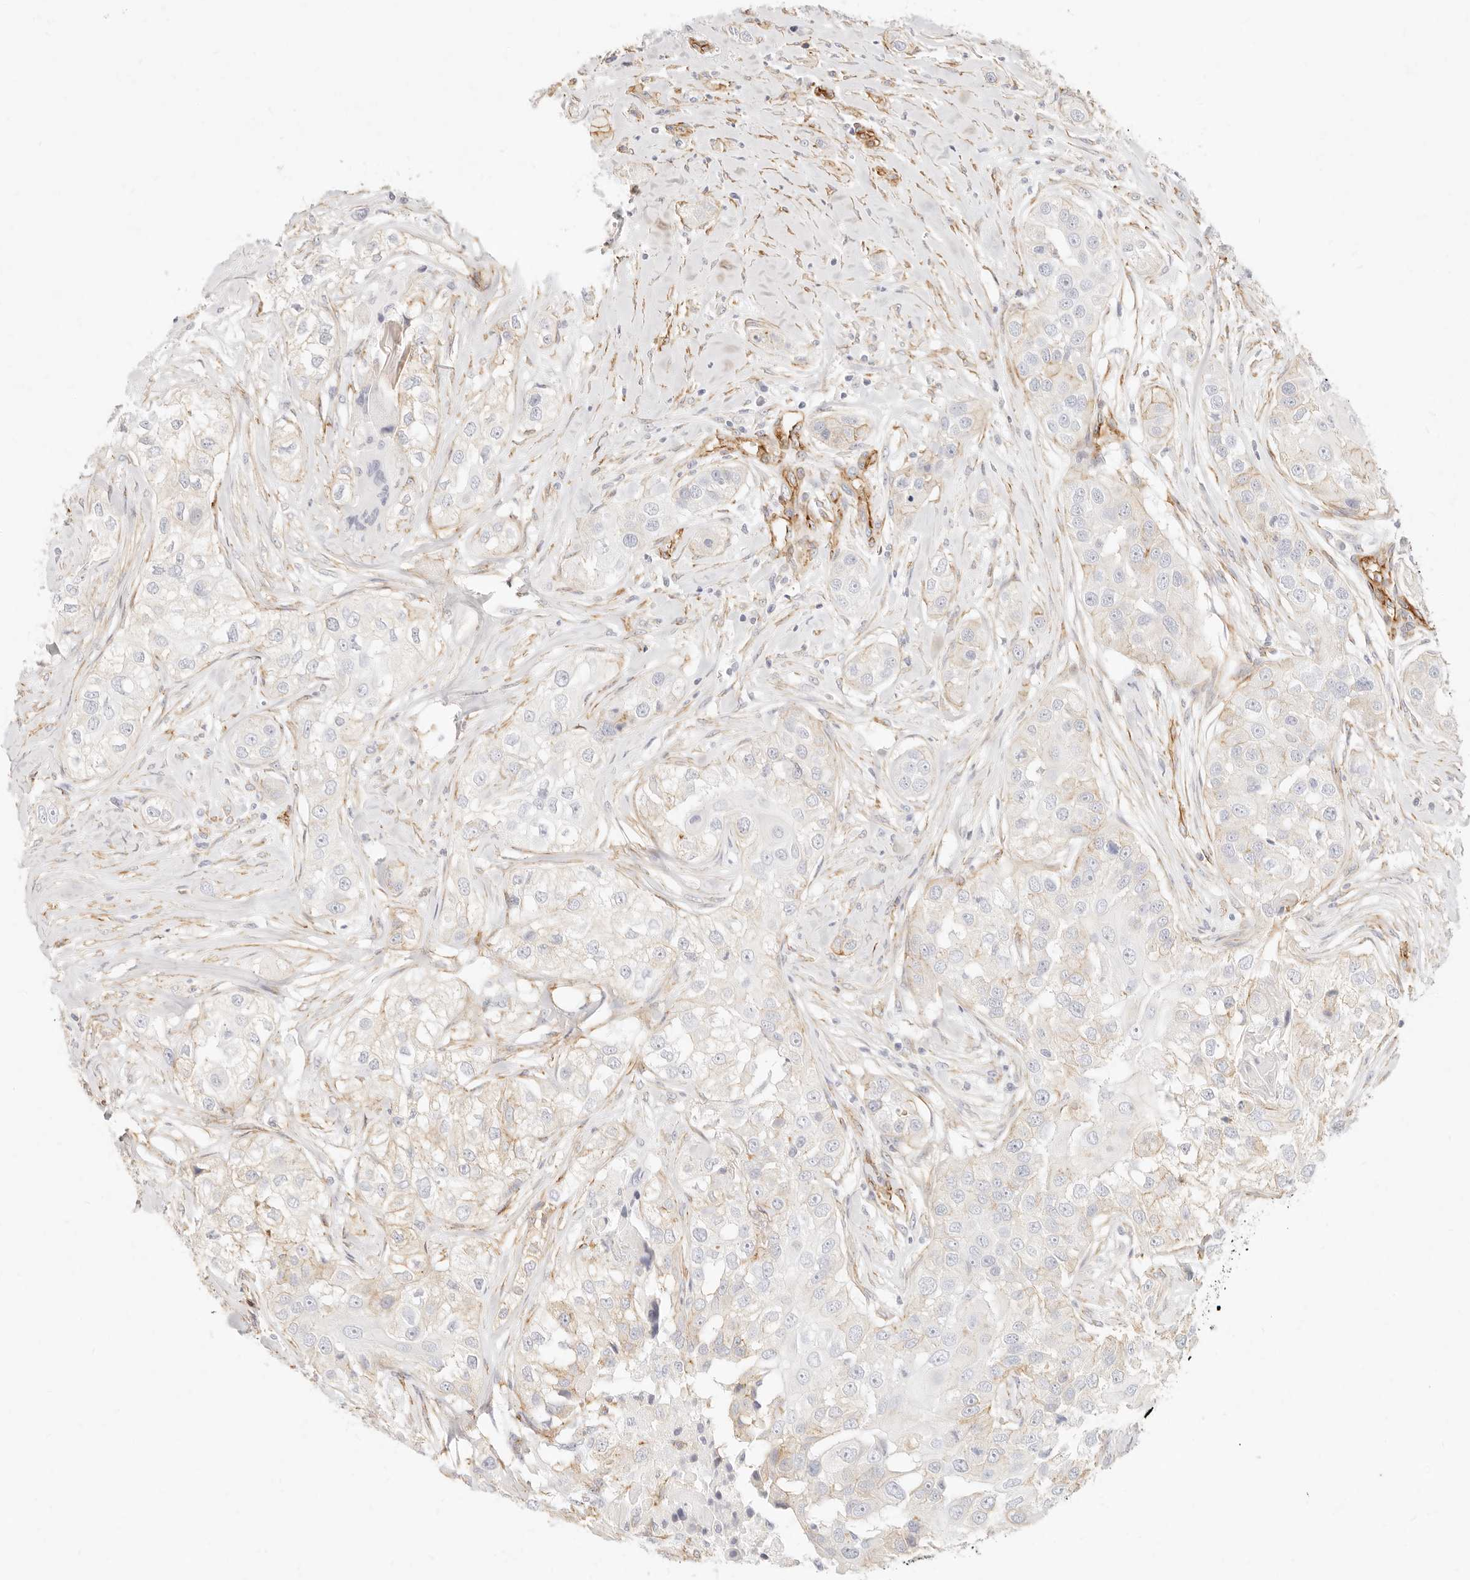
{"staining": {"intensity": "negative", "quantity": "none", "location": "none"}, "tissue": "head and neck cancer", "cell_type": "Tumor cells", "image_type": "cancer", "snomed": [{"axis": "morphology", "description": "Normal tissue, NOS"}, {"axis": "morphology", "description": "Squamous cell carcinoma, NOS"}, {"axis": "topography", "description": "Skeletal muscle"}, {"axis": "topography", "description": "Head-Neck"}], "caption": "The photomicrograph displays no staining of tumor cells in head and neck cancer (squamous cell carcinoma). Nuclei are stained in blue.", "gene": "NUS1", "patient": {"sex": "male", "age": 51}}